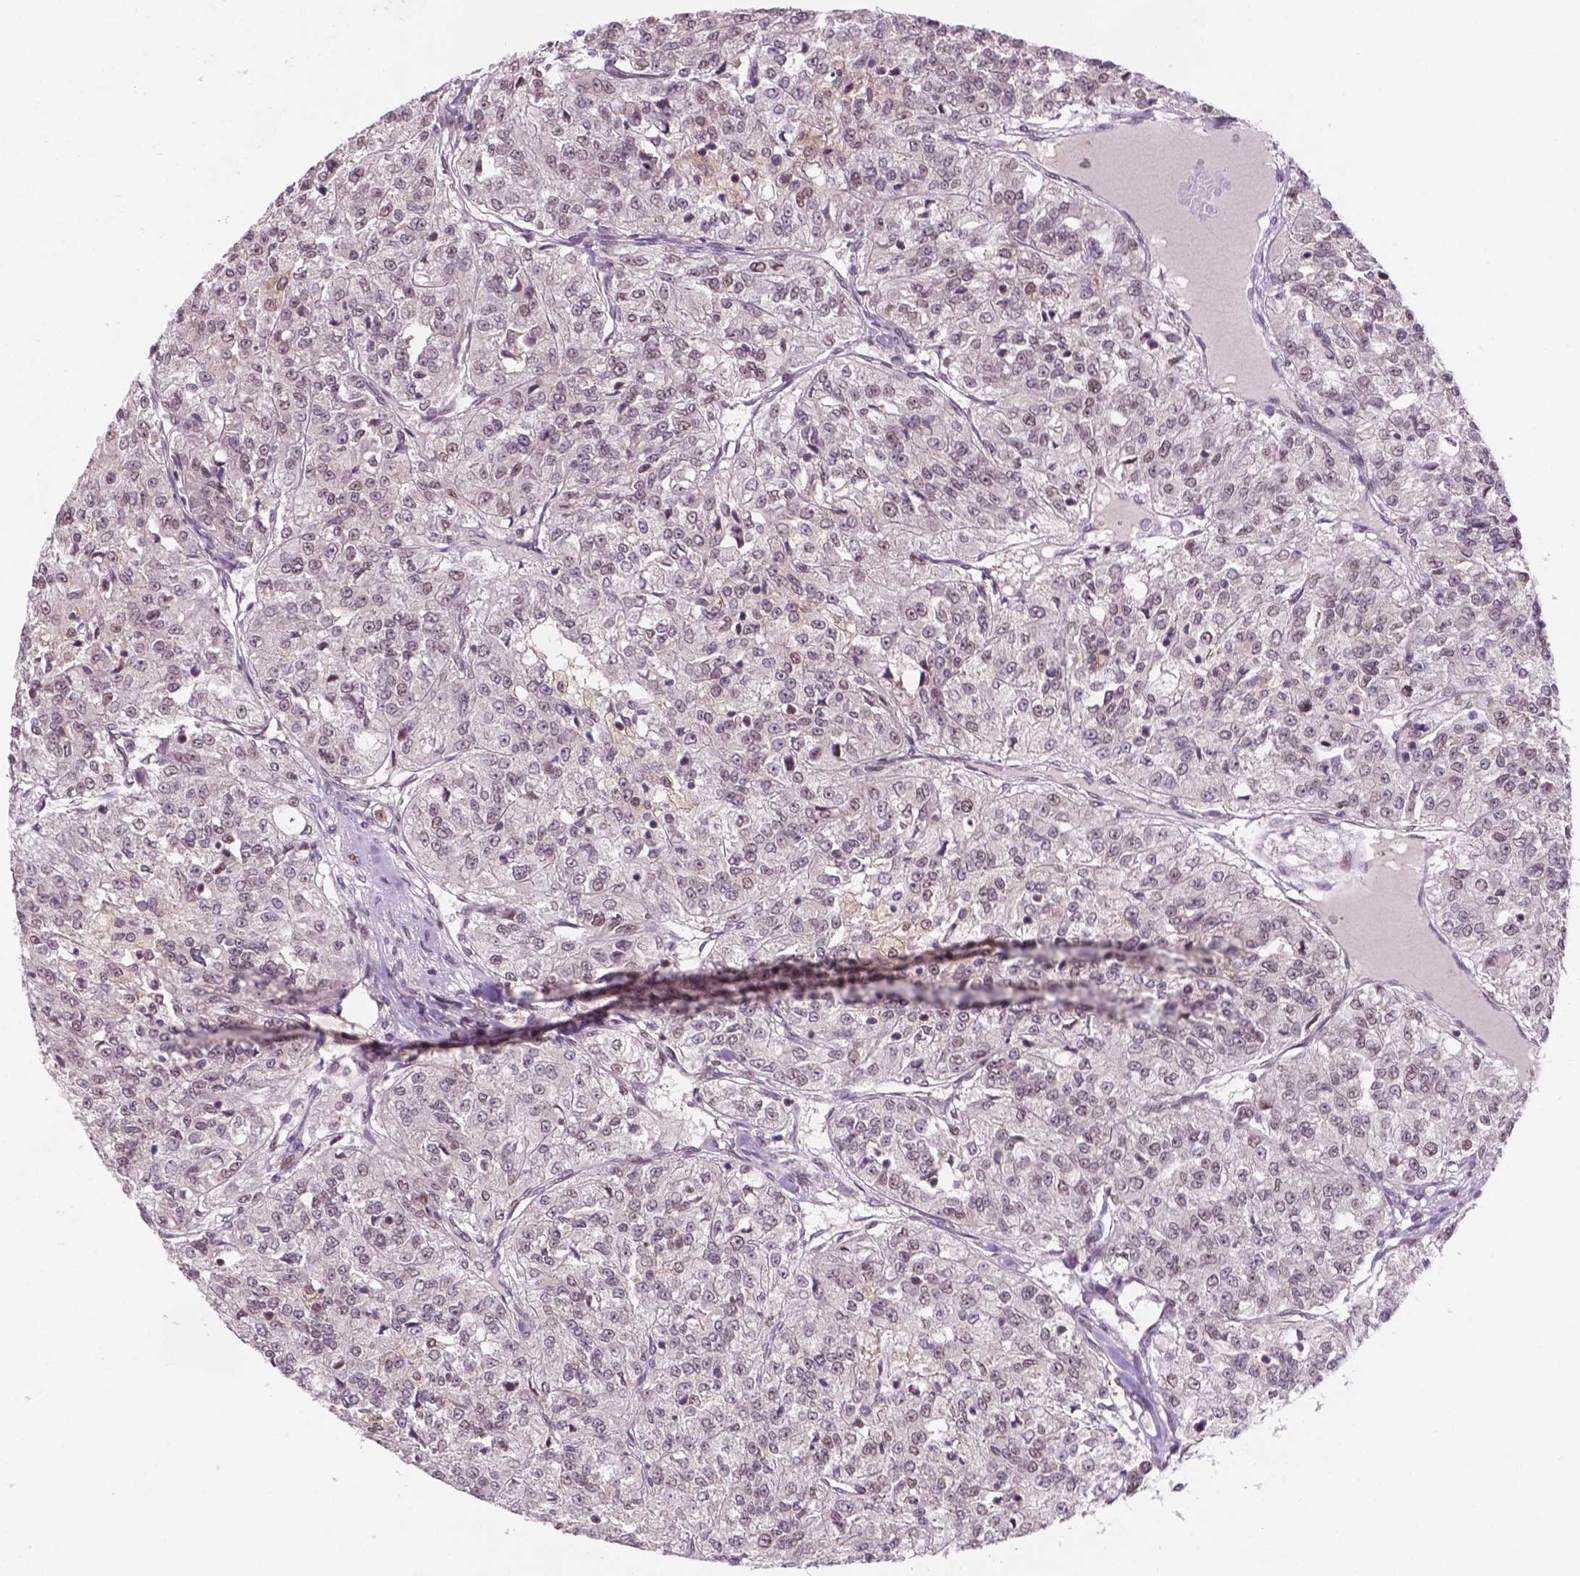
{"staining": {"intensity": "moderate", "quantity": "<25%", "location": "nuclear"}, "tissue": "renal cancer", "cell_type": "Tumor cells", "image_type": "cancer", "snomed": [{"axis": "morphology", "description": "Adenocarcinoma, NOS"}, {"axis": "topography", "description": "Kidney"}], "caption": "A high-resolution histopathology image shows immunohistochemistry staining of renal cancer (adenocarcinoma), which demonstrates moderate nuclear expression in about <25% of tumor cells.", "gene": "PER2", "patient": {"sex": "female", "age": 63}}